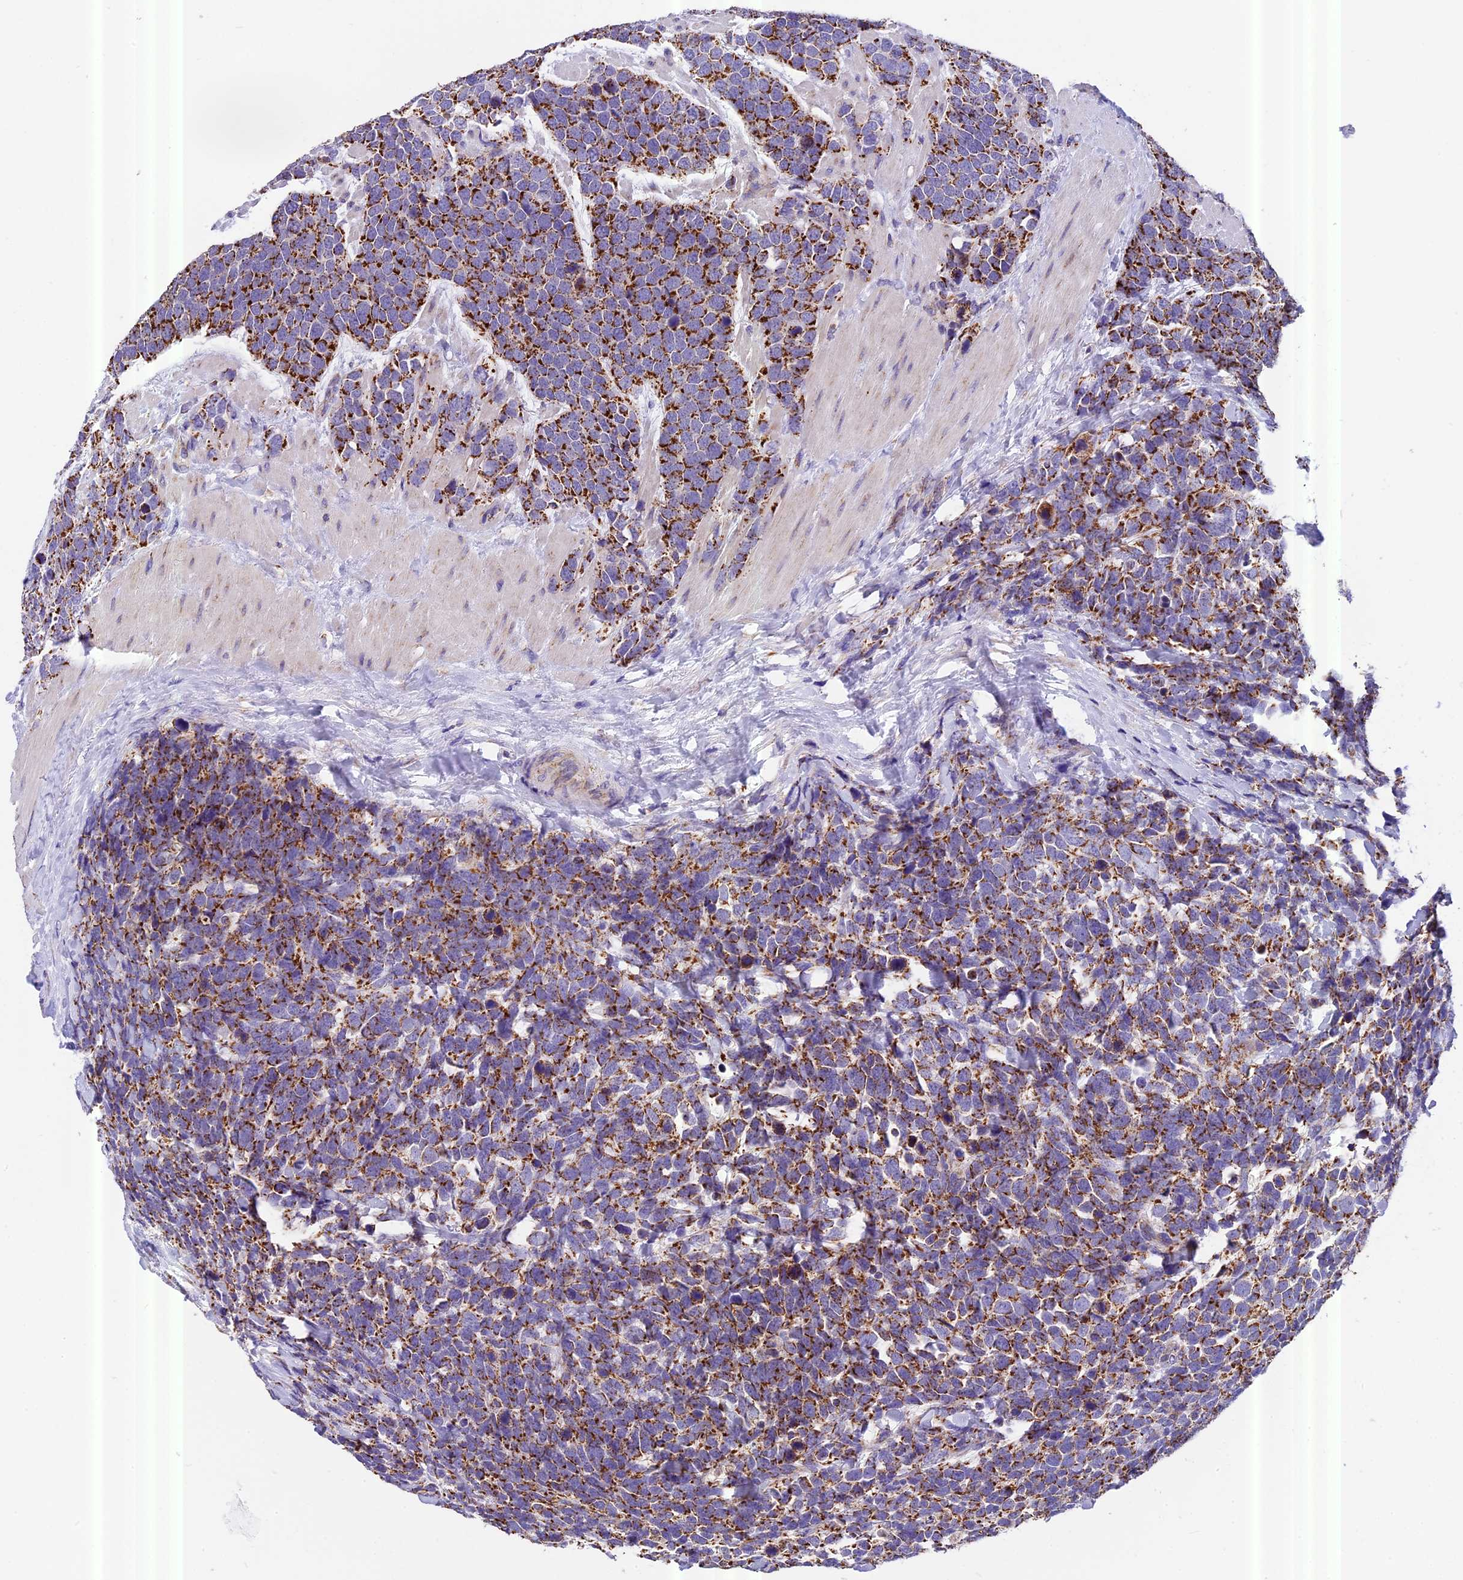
{"staining": {"intensity": "strong", "quantity": ">75%", "location": "cytoplasmic/membranous"}, "tissue": "urothelial cancer", "cell_type": "Tumor cells", "image_type": "cancer", "snomed": [{"axis": "morphology", "description": "Urothelial carcinoma, High grade"}, {"axis": "topography", "description": "Urinary bladder"}], "caption": "Immunohistochemistry (IHC) of urothelial cancer demonstrates high levels of strong cytoplasmic/membranous positivity in approximately >75% of tumor cells. (Brightfield microscopy of DAB IHC at high magnification).", "gene": "MGME1", "patient": {"sex": "female", "age": 82}}